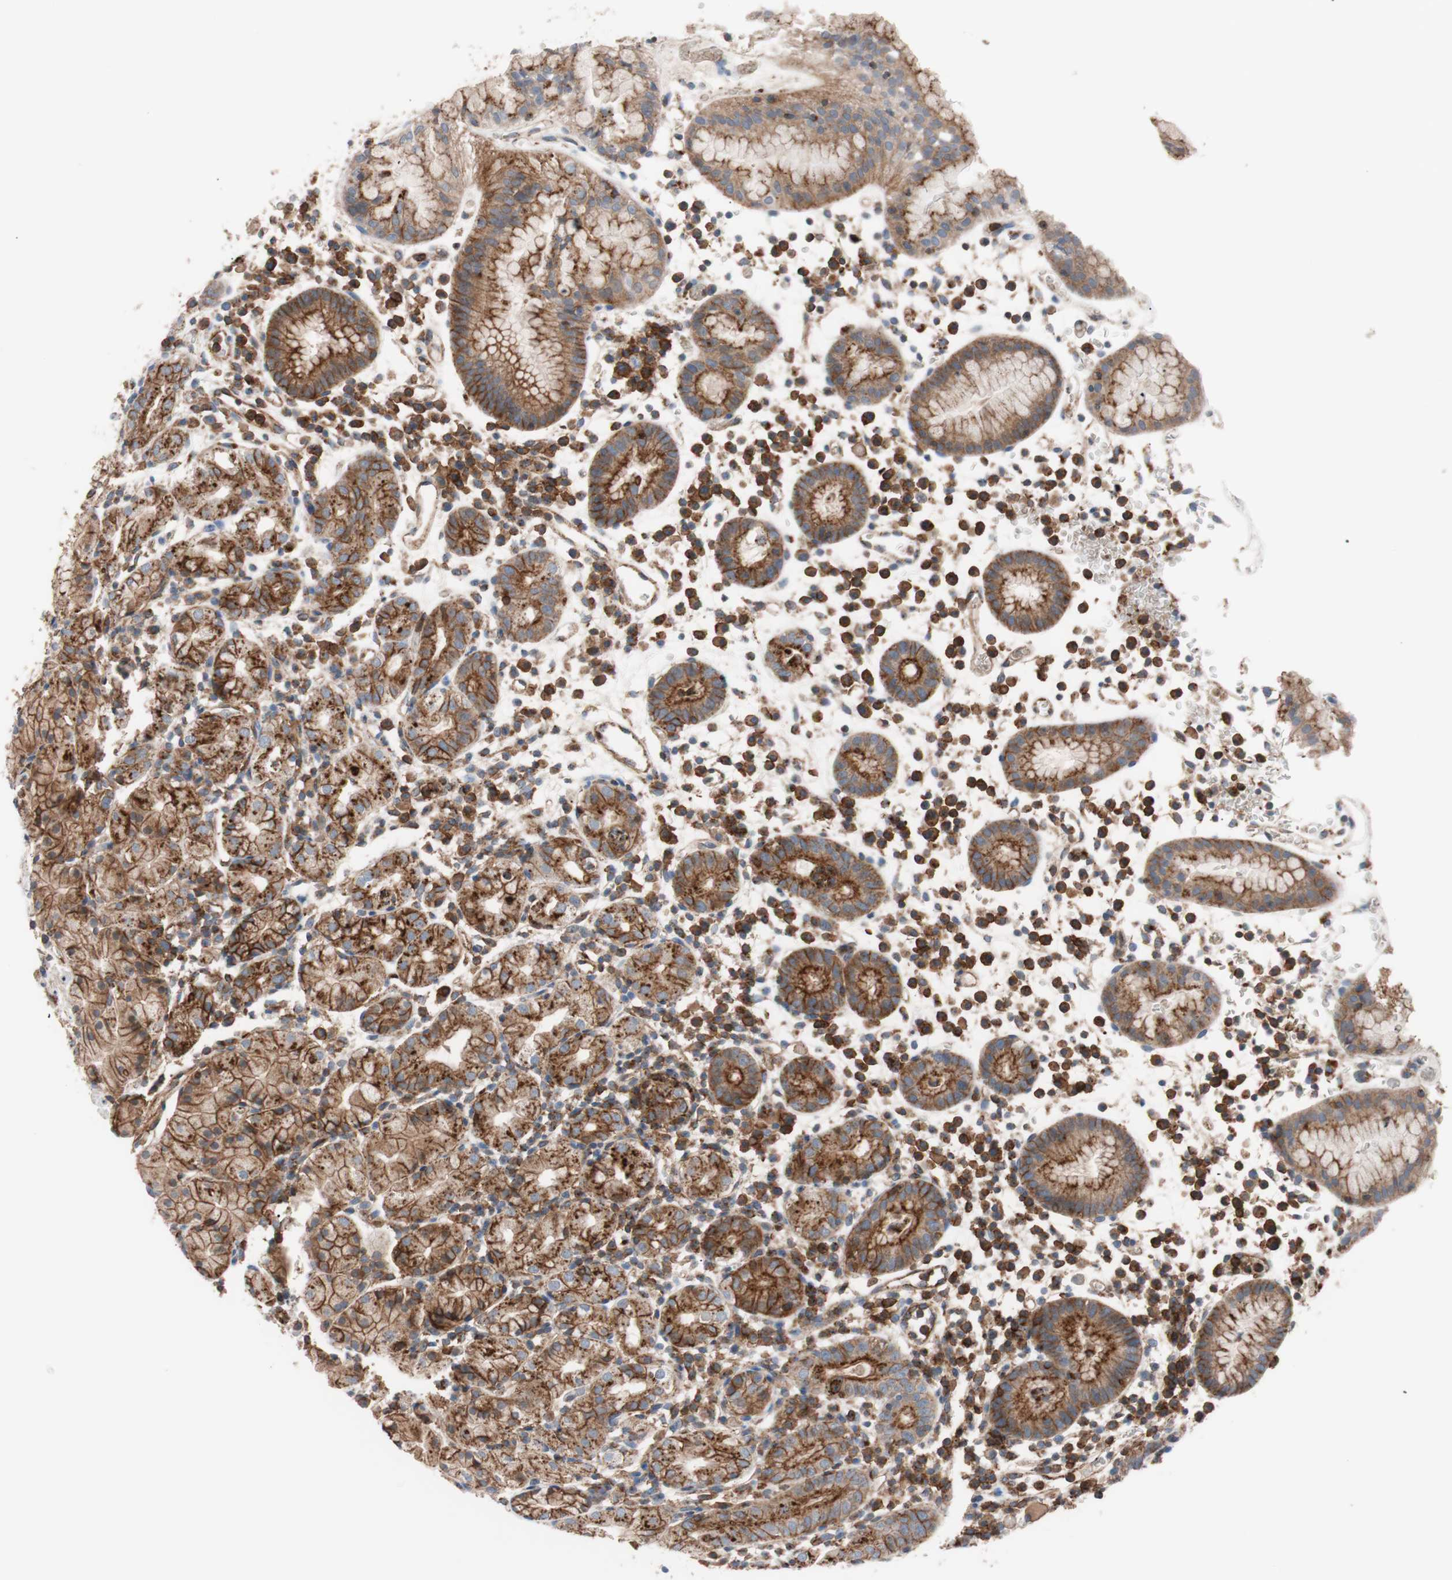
{"staining": {"intensity": "strong", "quantity": ">75%", "location": "cytoplasmic/membranous"}, "tissue": "stomach", "cell_type": "Glandular cells", "image_type": "normal", "snomed": [{"axis": "morphology", "description": "Normal tissue, NOS"}, {"axis": "topography", "description": "Stomach"}, {"axis": "topography", "description": "Stomach, lower"}], "caption": "High-power microscopy captured an immunohistochemistry (IHC) histopathology image of benign stomach, revealing strong cytoplasmic/membranous positivity in approximately >75% of glandular cells. The protein of interest is stained brown, and the nuclei are stained in blue (DAB IHC with brightfield microscopy, high magnification).", "gene": "FLOT2", "patient": {"sex": "female", "age": 75}}